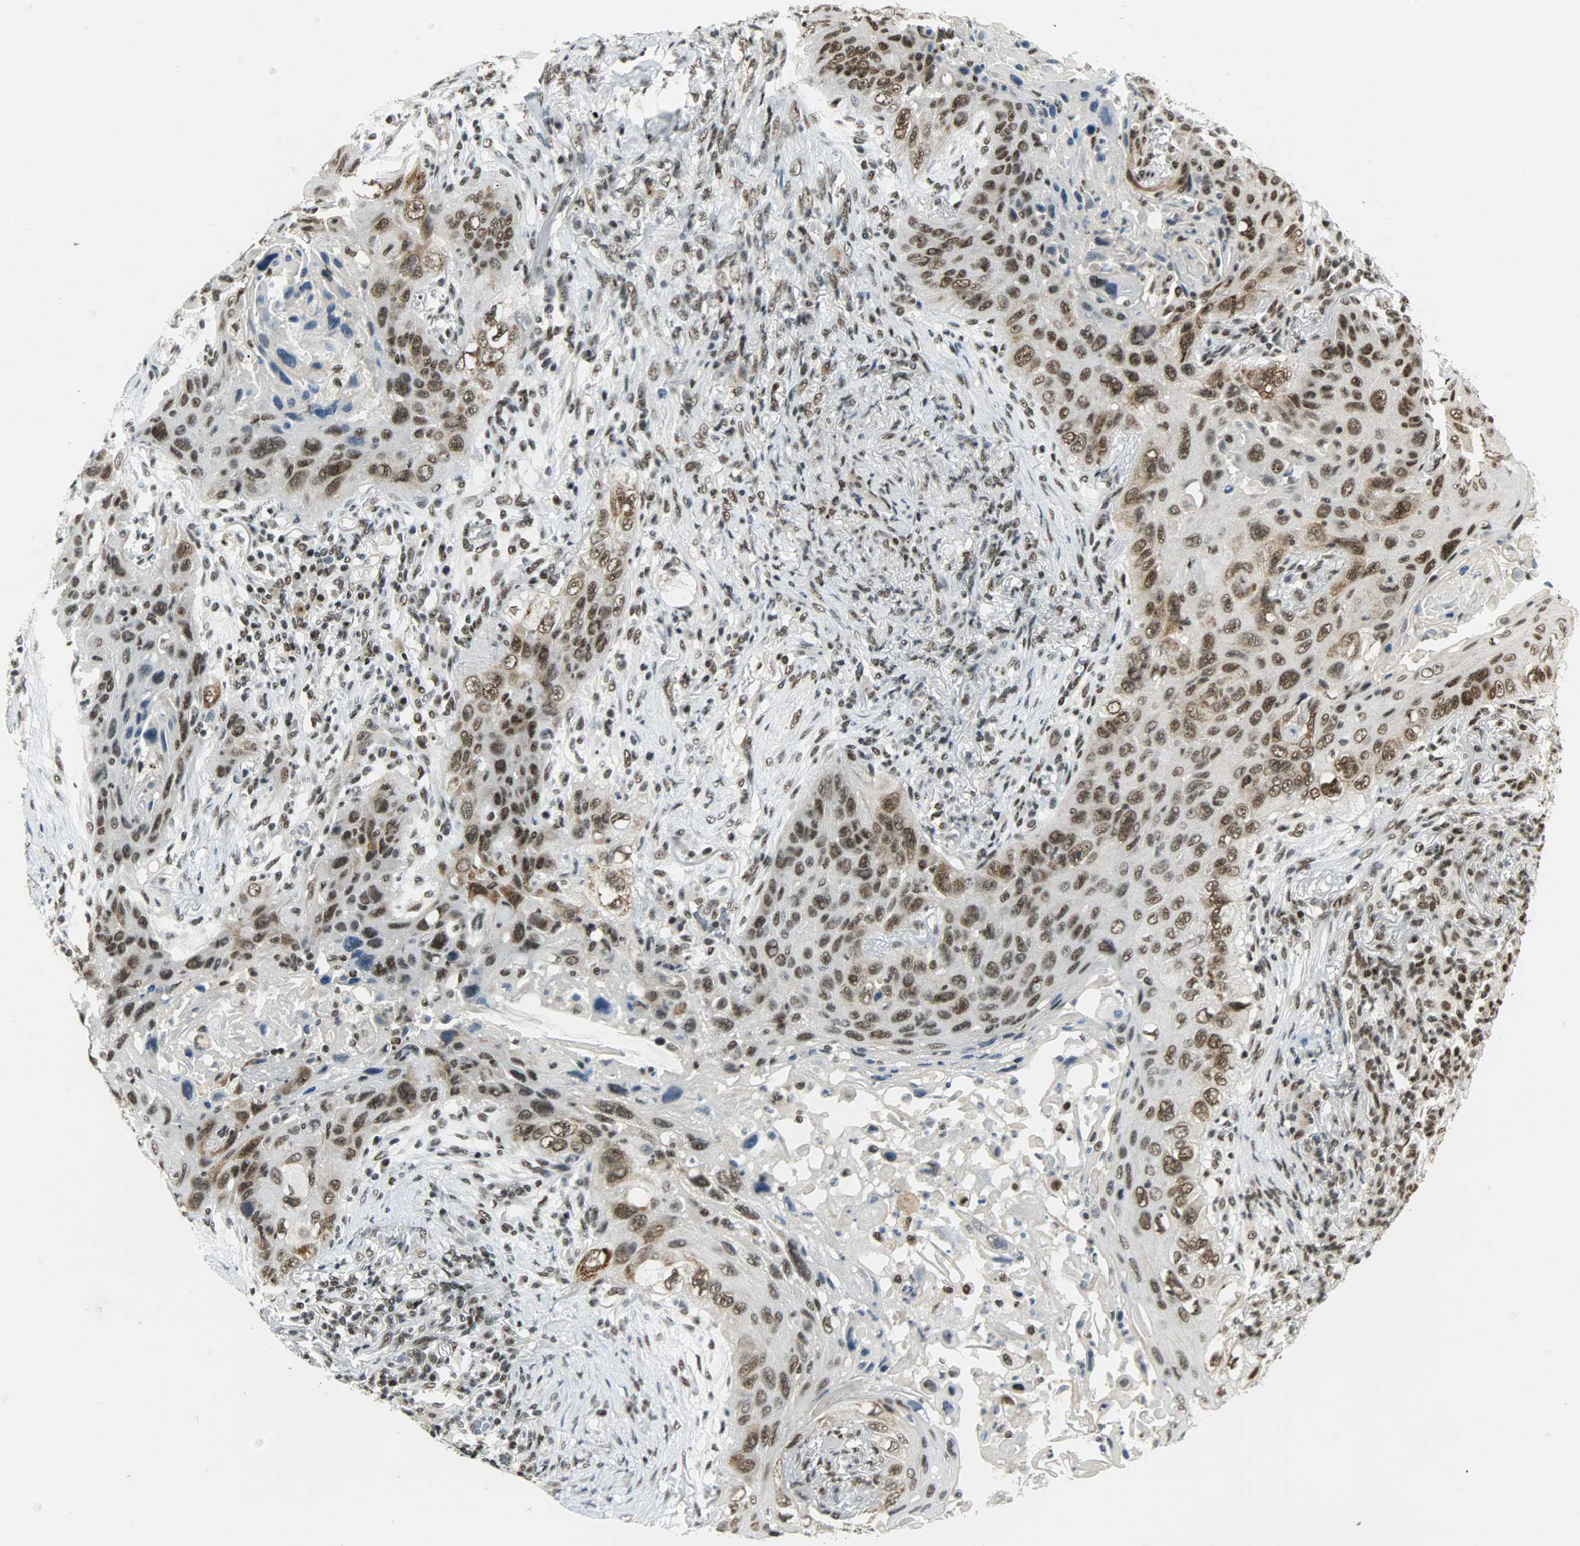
{"staining": {"intensity": "strong", "quantity": ">75%", "location": "nuclear"}, "tissue": "lung cancer", "cell_type": "Tumor cells", "image_type": "cancer", "snomed": [{"axis": "morphology", "description": "Squamous cell carcinoma, NOS"}, {"axis": "topography", "description": "Lung"}], "caption": "High-magnification brightfield microscopy of squamous cell carcinoma (lung) stained with DAB (3,3'-diaminobenzidine) (brown) and counterstained with hematoxylin (blue). tumor cells exhibit strong nuclear staining is appreciated in approximately>75% of cells.", "gene": "SUGP1", "patient": {"sex": "female", "age": 67}}